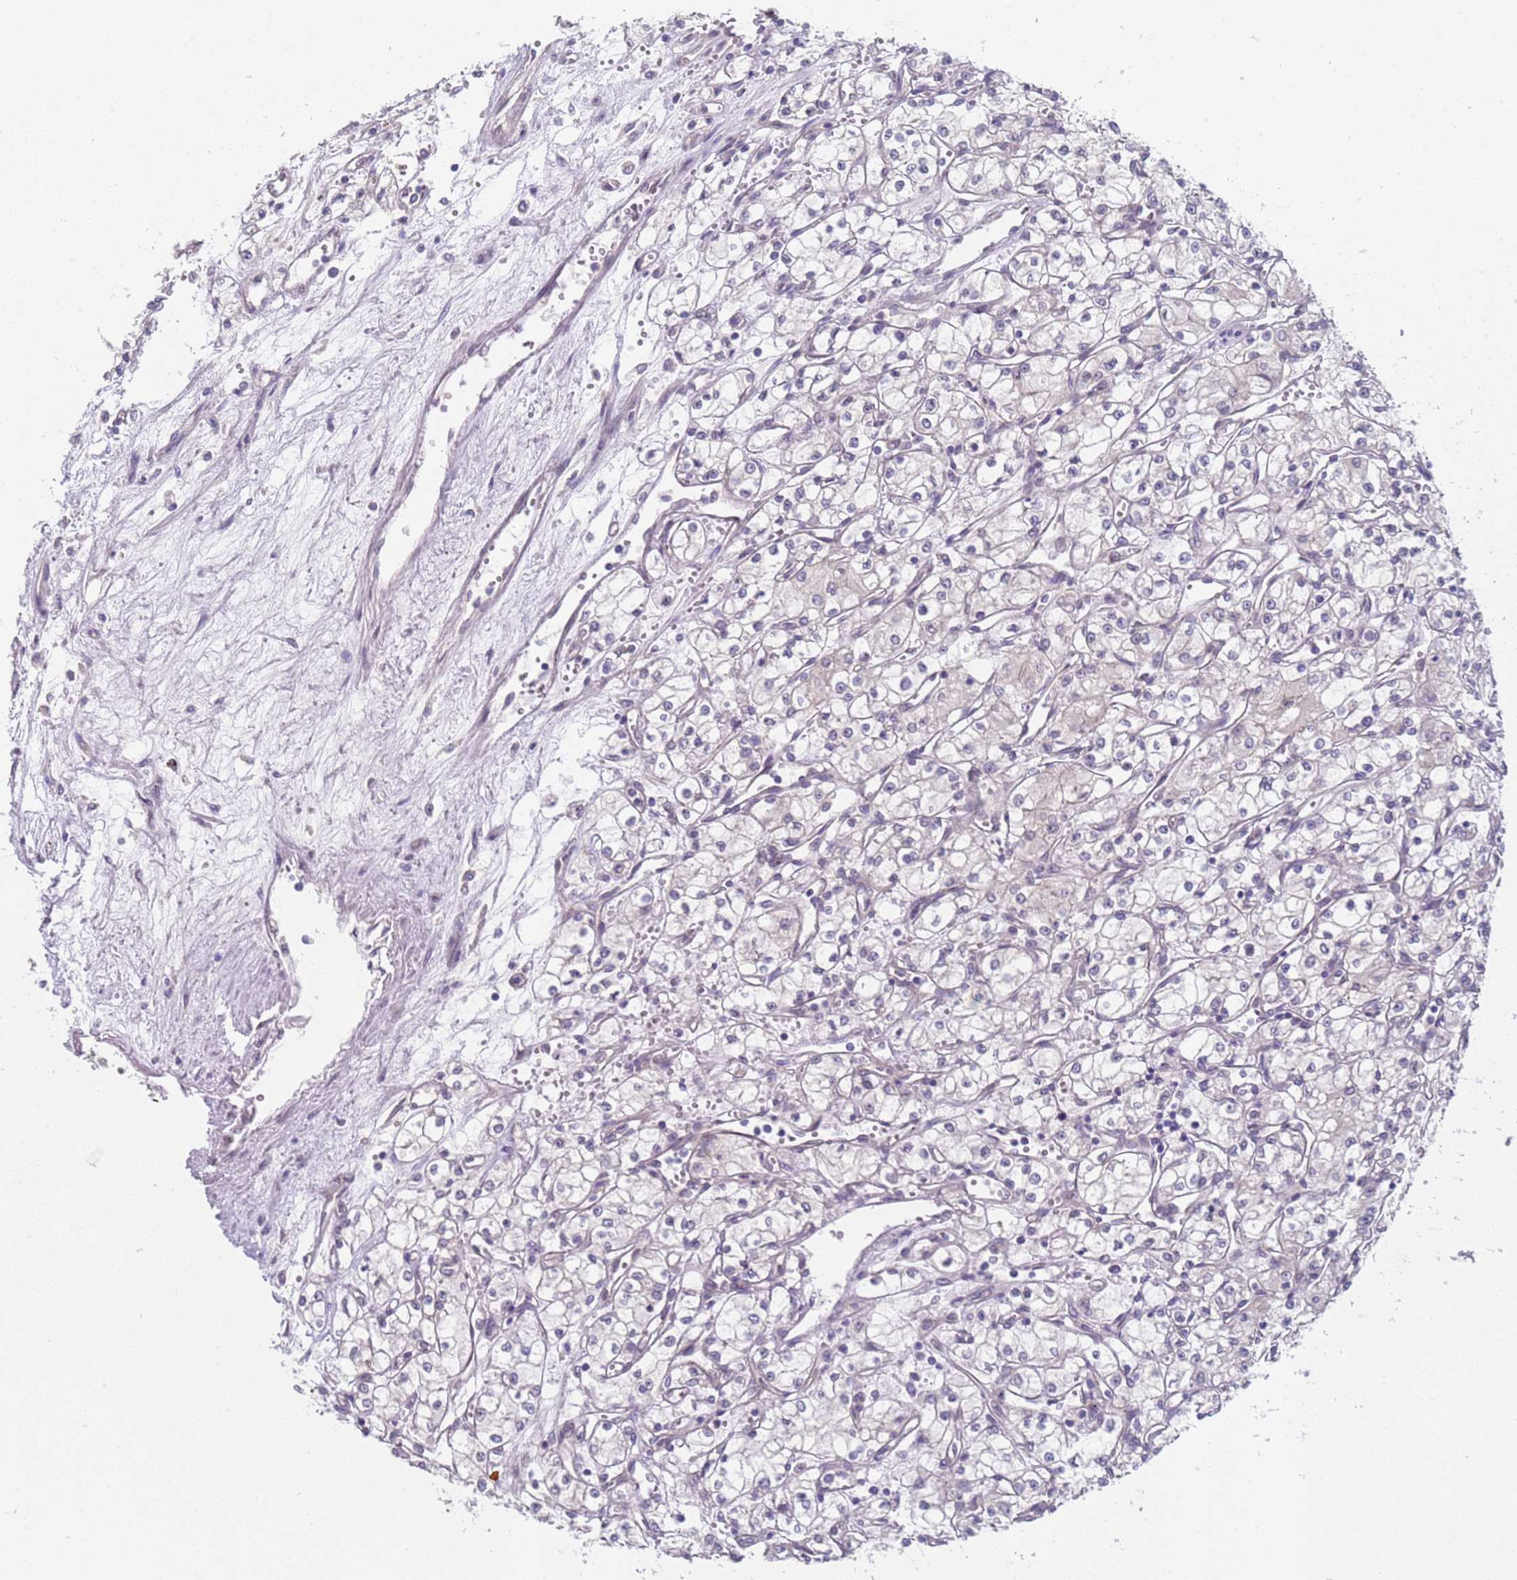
{"staining": {"intensity": "negative", "quantity": "none", "location": "none"}, "tissue": "renal cancer", "cell_type": "Tumor cells", "image_type": "cancer", "snomed": [{"axis": "morphology", "description": "Adenocarcinoma, NOS"}, {"axis": "topography", "description": "Kidney"}], "caption": "A high-resolution histopathology image shows IHC staining of adenocarcinoma (renal), which displays no significant positivity in tumor cells.", "gene": "TRMT10A", "patient": {"sex": "male", "age": 59}}